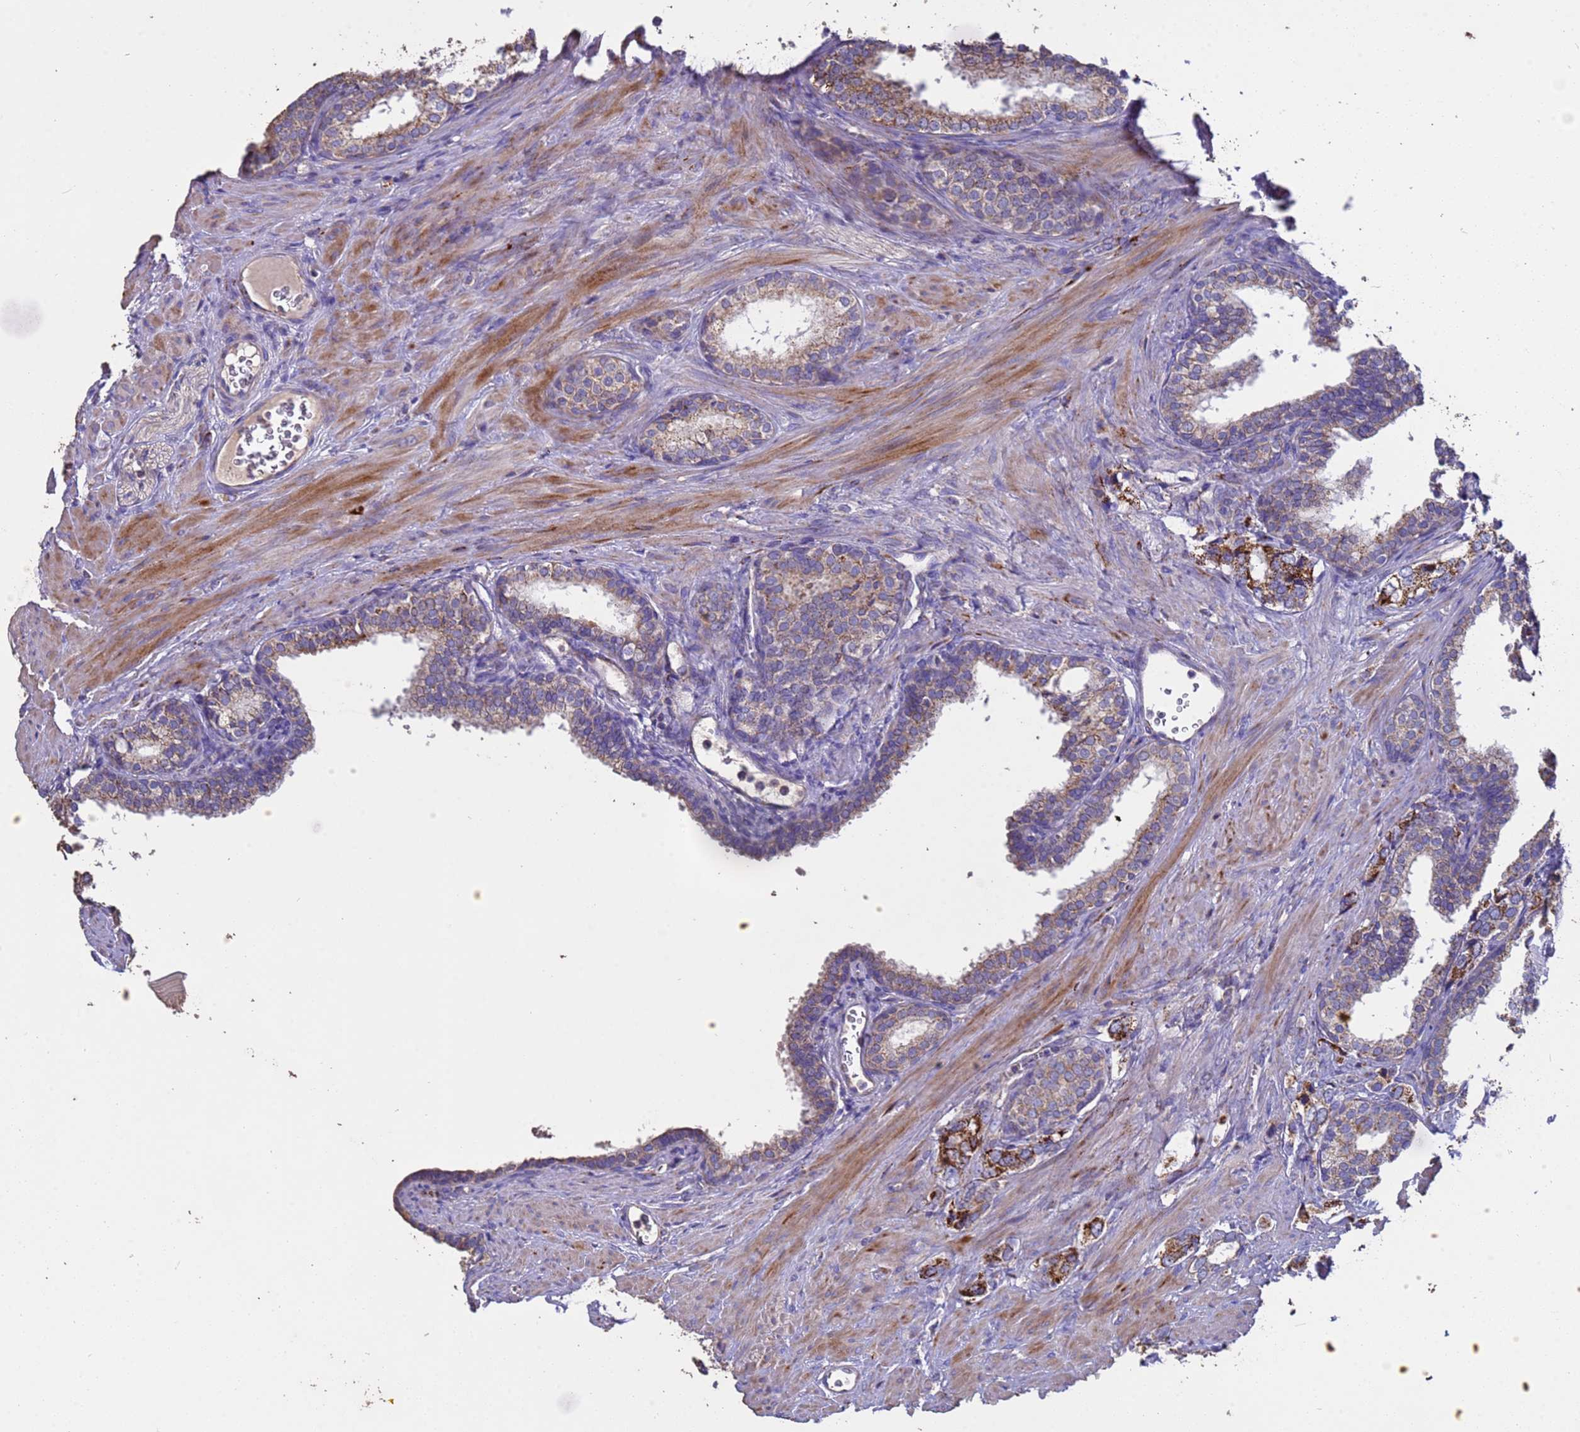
{"staining": {"intensity": "moderate", "quantity": ">75%", "location": "cytoplasmic/membranous"}, "tissue": "prostate cancer", "cell_type": "Tumor cells", "image_type": "cancer", "snomed": [{"axis": "morphology", "description": "Adenocarcinoma, High grade"}, {"axis": "topography", "description": "Prostate"}], "caption": "Prostate cancer (high-grade adenocarcinoma) was stained to show a protein in brown. There is medium levels of moderate cytoplasmic/membranous expression in about >75% of tumor cells. The staining was performed using DAB (3,3'-diaminobenzidine), with brown indicating positive protein expression. Nuclei are stained blue with hematoxylin.", "gene": "ZNFX1", "patient": {"sex": "male", "age": 66}}